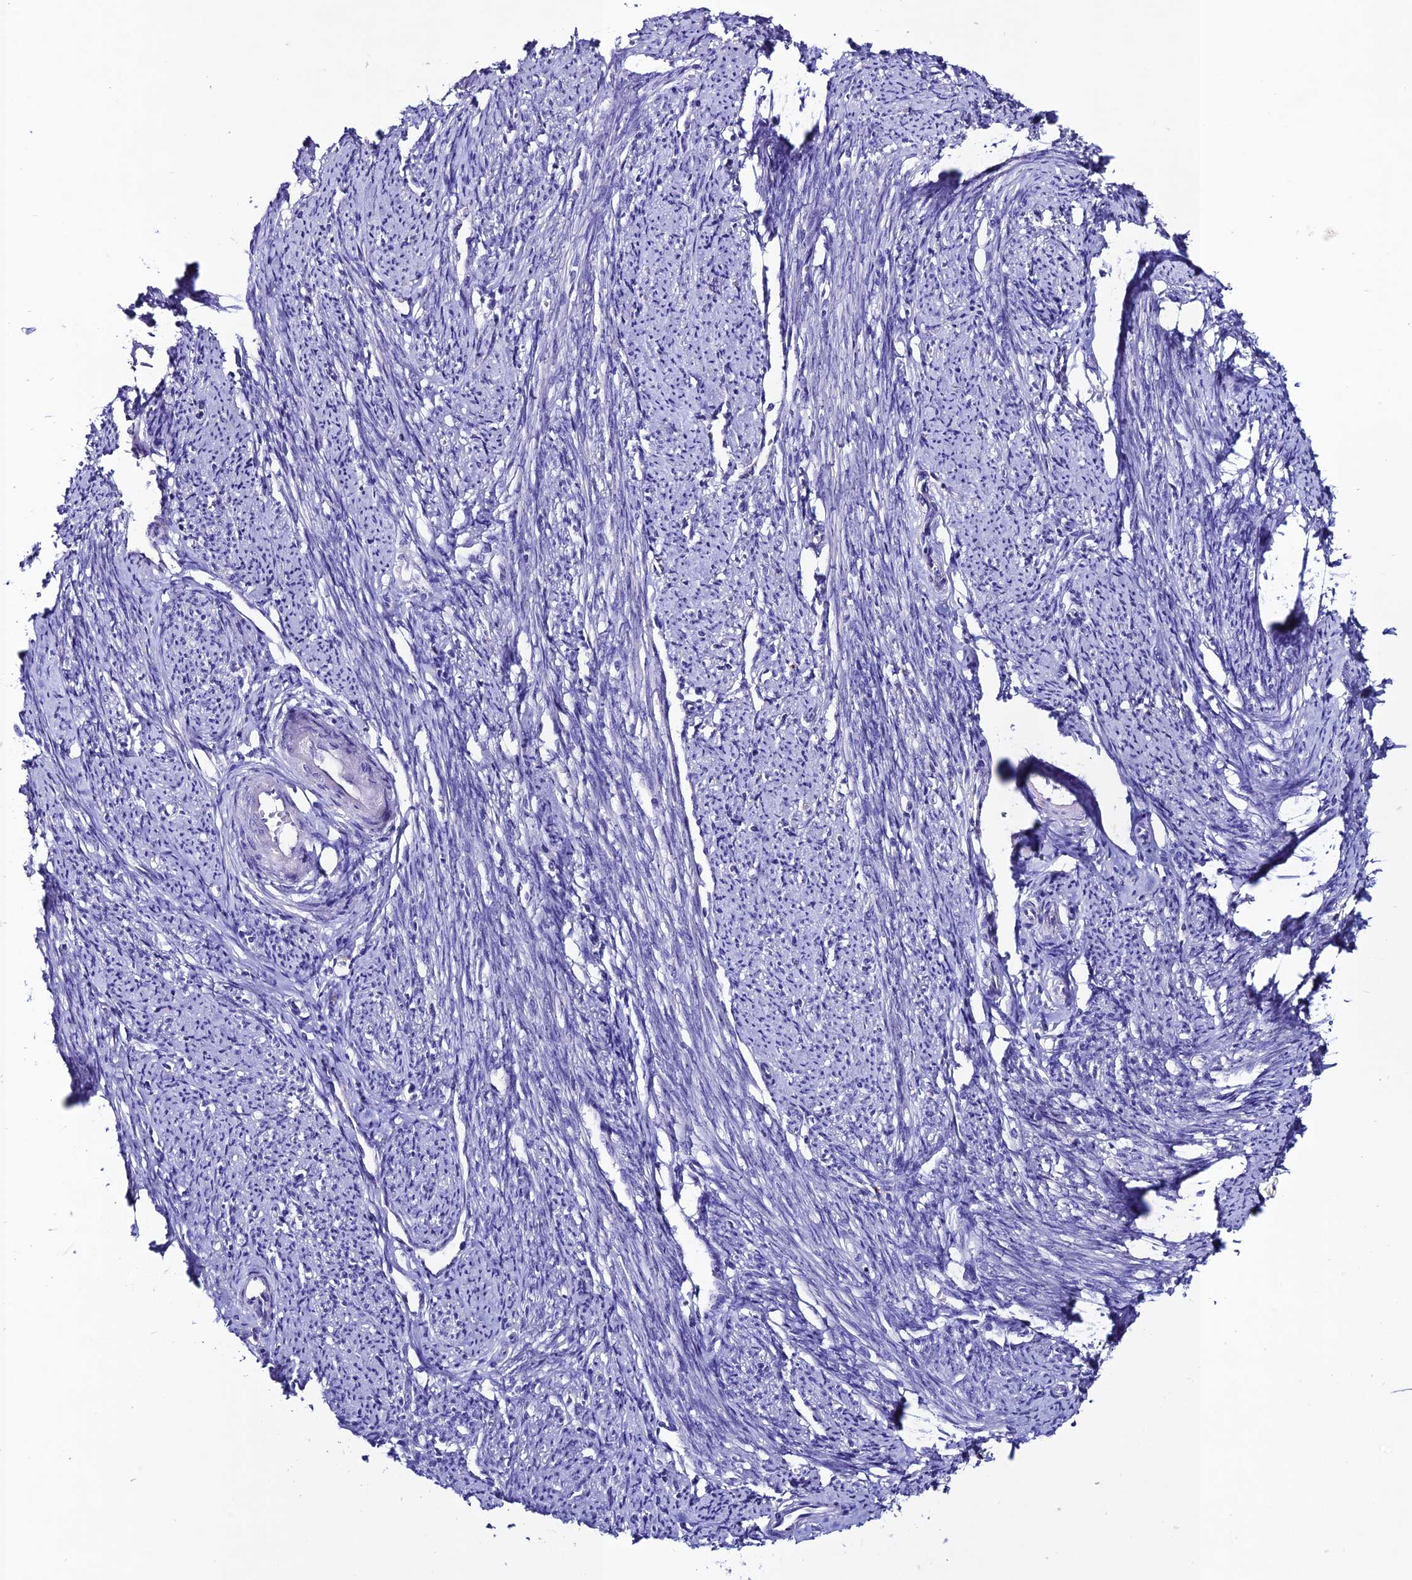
{"staining": {"intensity": "negative", "quantity": "none", "location": "none"}, "tissue": "smooth muscle", "cell_type": "Smooth muscle cells", "image_type": "normal", "snomed": [{"axis": "morphology", "description": "Normal tissue, NOS"}, {"axis": "topography", "description": "Smooth muscle"}, {"axis": "topography", "description": "Uterus"}], "caption": "IHC photomicrograph of normal smooth muscle: smooth muscle stained with DAB (3,3'-diaminobenzidine) demonstrates no significant protein positivity in smooth muscle cells.", "gene": "OR51Q1", "patient": {"sex": "female", "age": 59}}